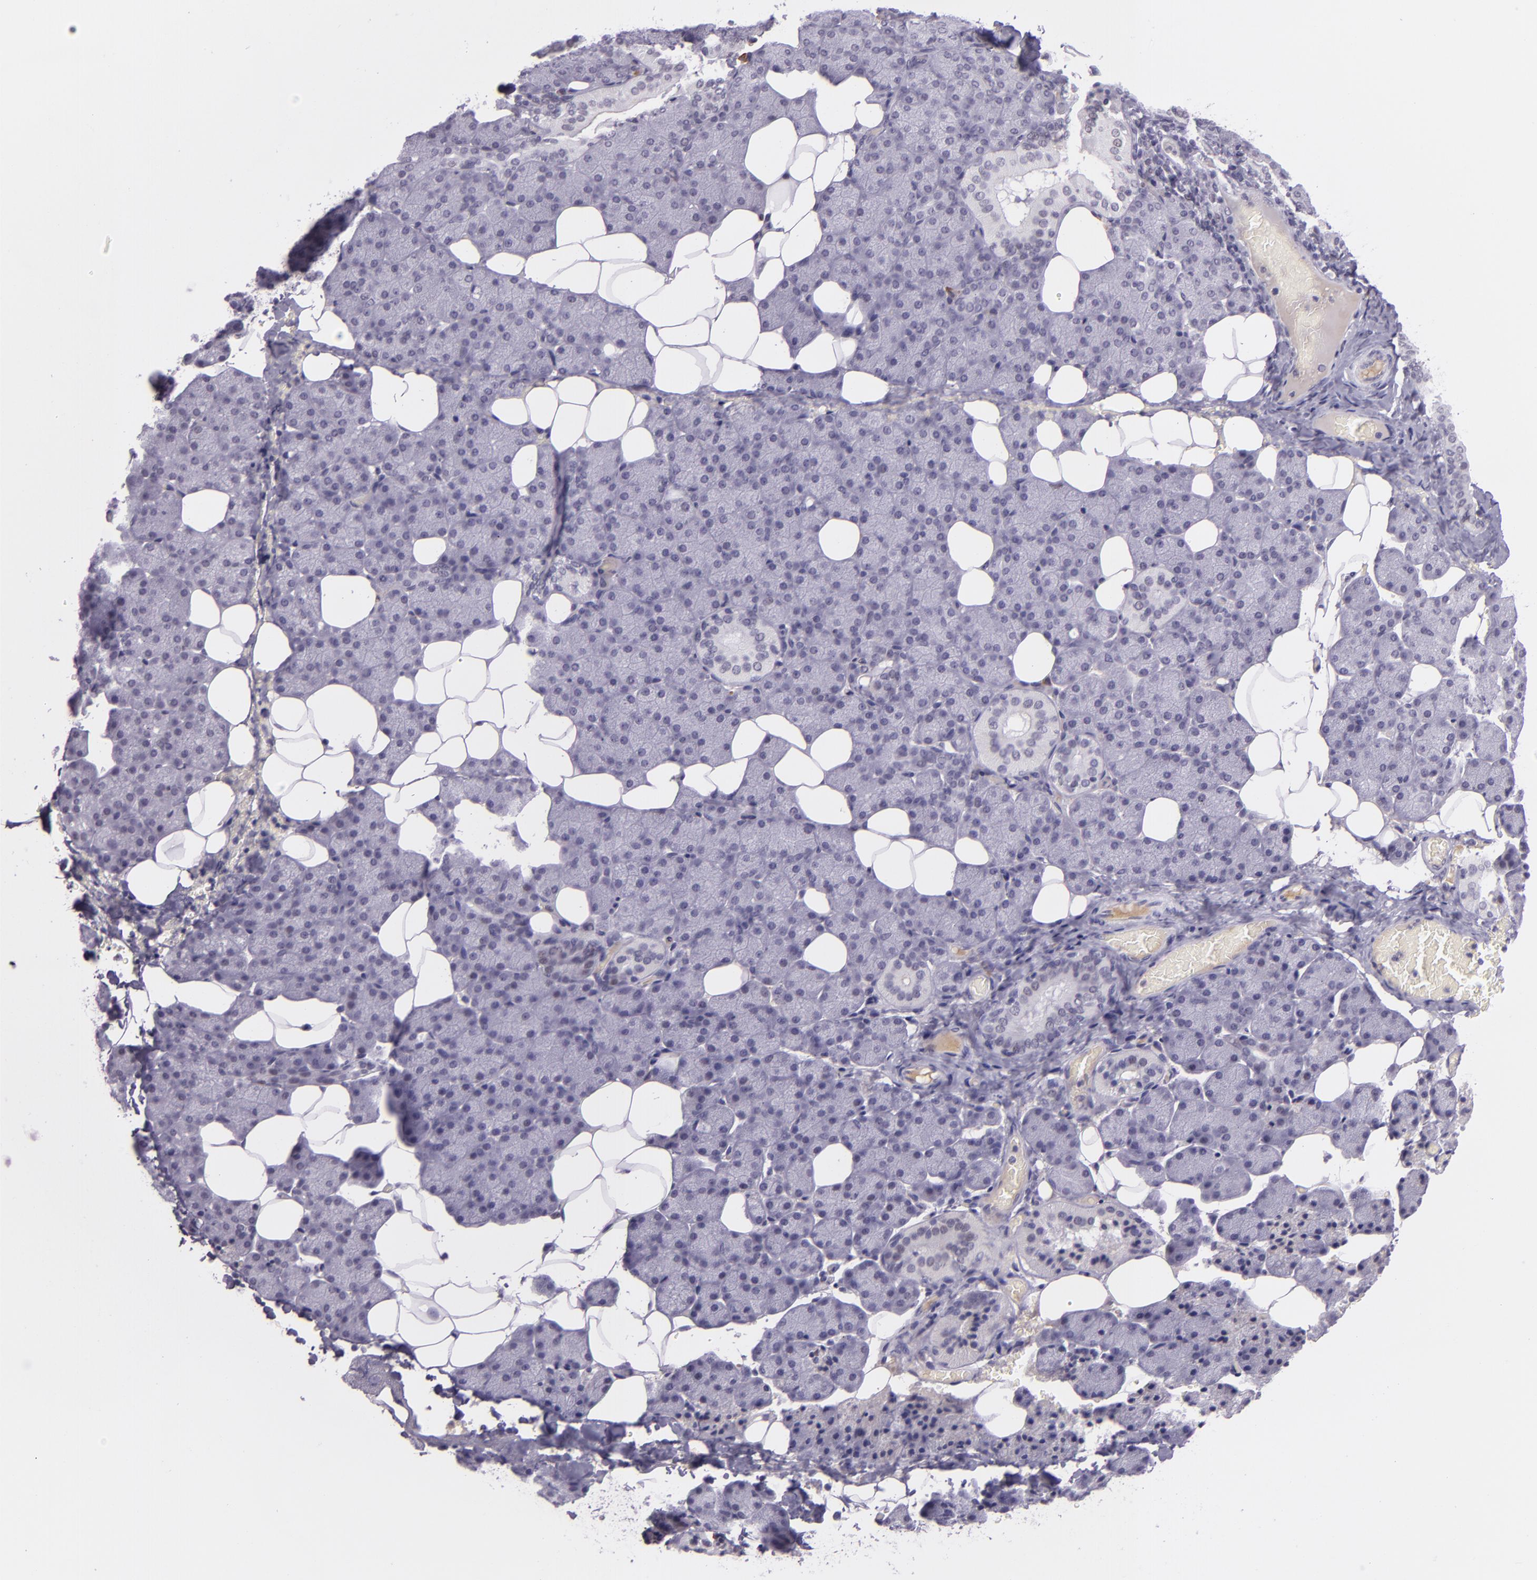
{"staining": {"intensity": "negative", "quantity": "none", "location": "none"}, "tissue": "salivary gland", "cell_type": "Glandular cells", "image_type": "normal", "snomed": [{"axis": "morphology", "description": "Normal tissue, NOS"}, {"axis": "topography", "description": "Lymph node"}, {"axis": "topography", "description": "Salivary gland"}], "caption": "Immunohistochemistry (IHC) micrograph of normal human salivary gland stained for a protein (brown), which displays no positivity in glandular cells.", "gene": "CHEK2", "patient": {"sex": "male", "age": 8}}